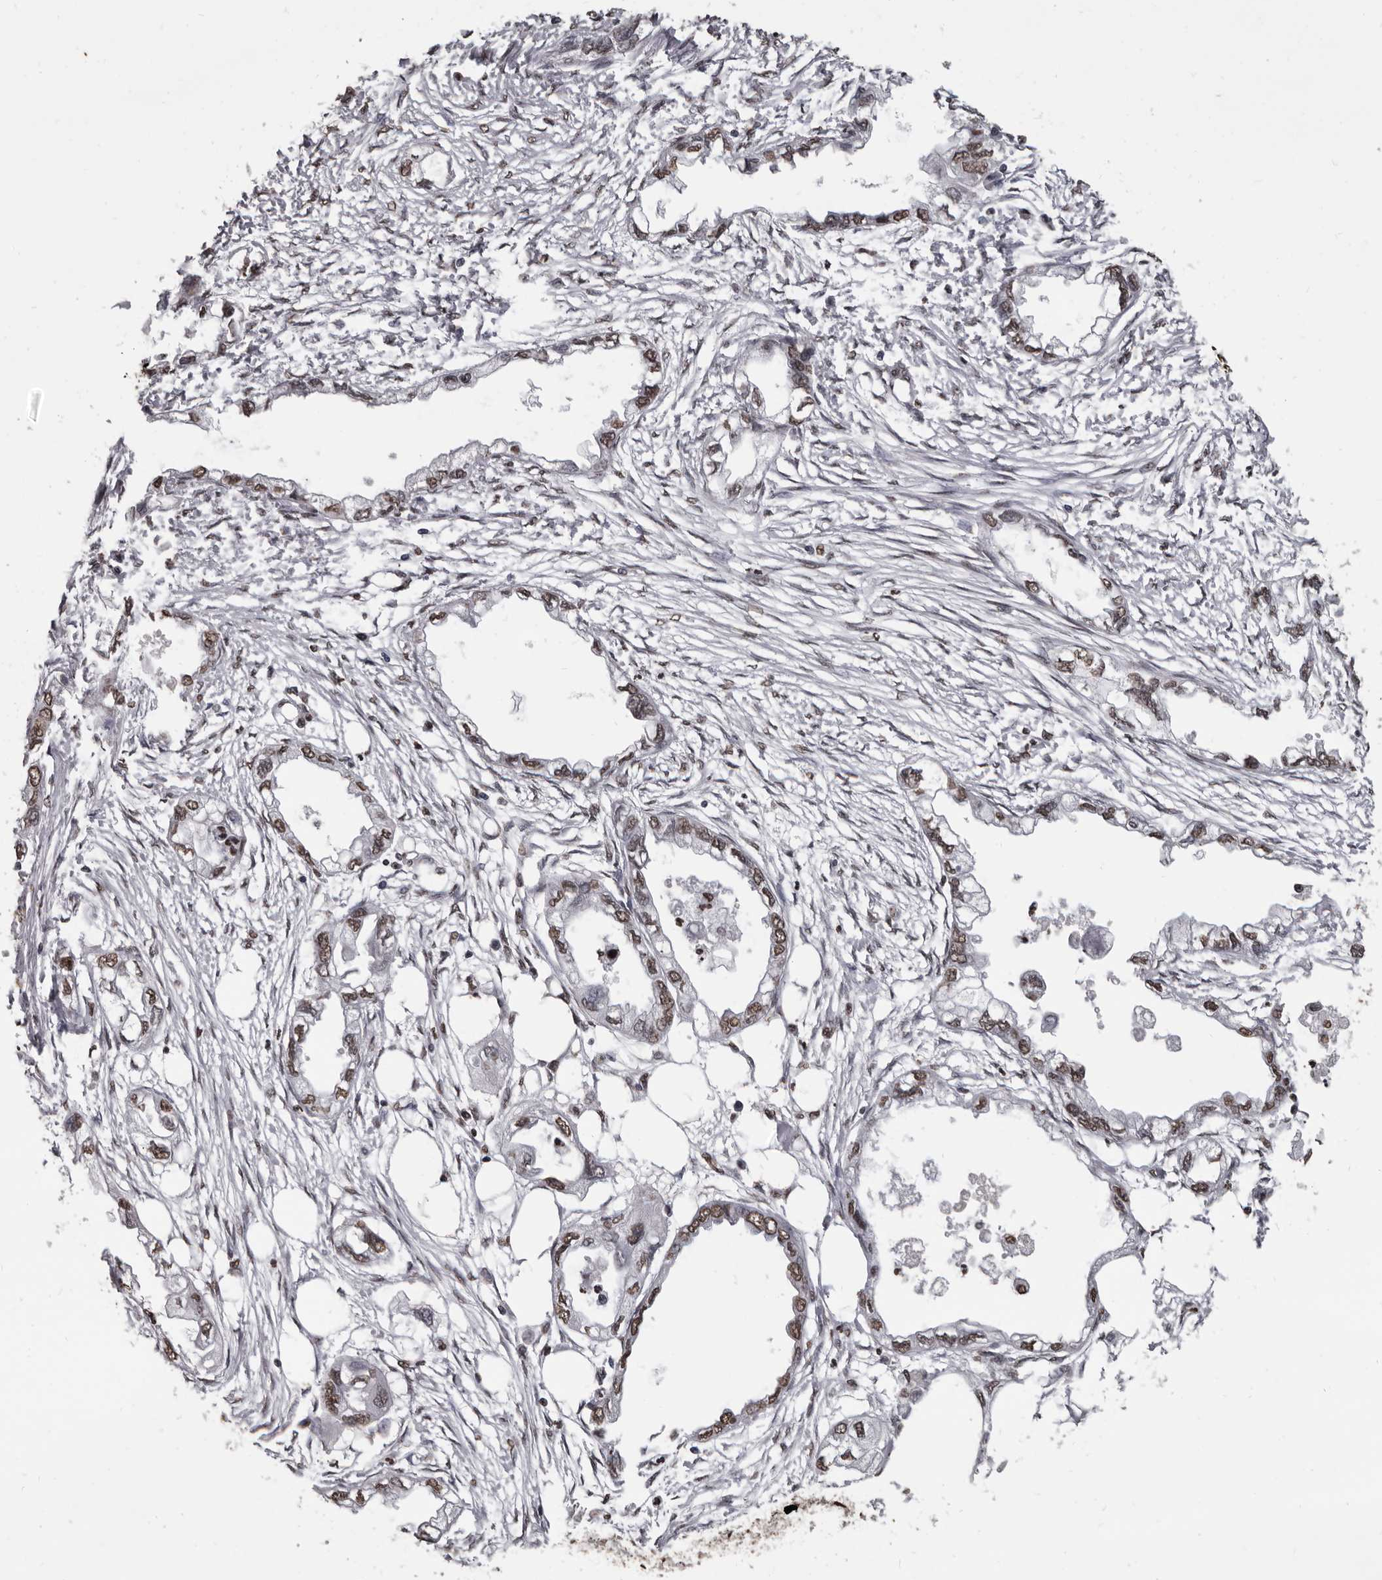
{"staining": {"intensity": "moderate", "quantity": ">75%", "location": "nuclear"}, "tissue": "endometrial cancer", "cell_type": "Tumor cells", "image_type": "cancer", "snomed": [{"axis": "morphology", "description": "Adenocarcinoma, NOS"}, {"axis": "morphology", "description": "Adenocarcinoma, metastatic, NOS"}, {"axis": "topography", "description": "Adipose tissue"}, {"axis": "topography", "description": "Endometrium"}], "caption": "This image exhibits IHC staining of human endometrial metastatic adenocarcinoma, with medium moderate nuclear staining in about >75% of tumor cells.", "gene": "AHR", "patient": {"sex": "female", "age": 67}}